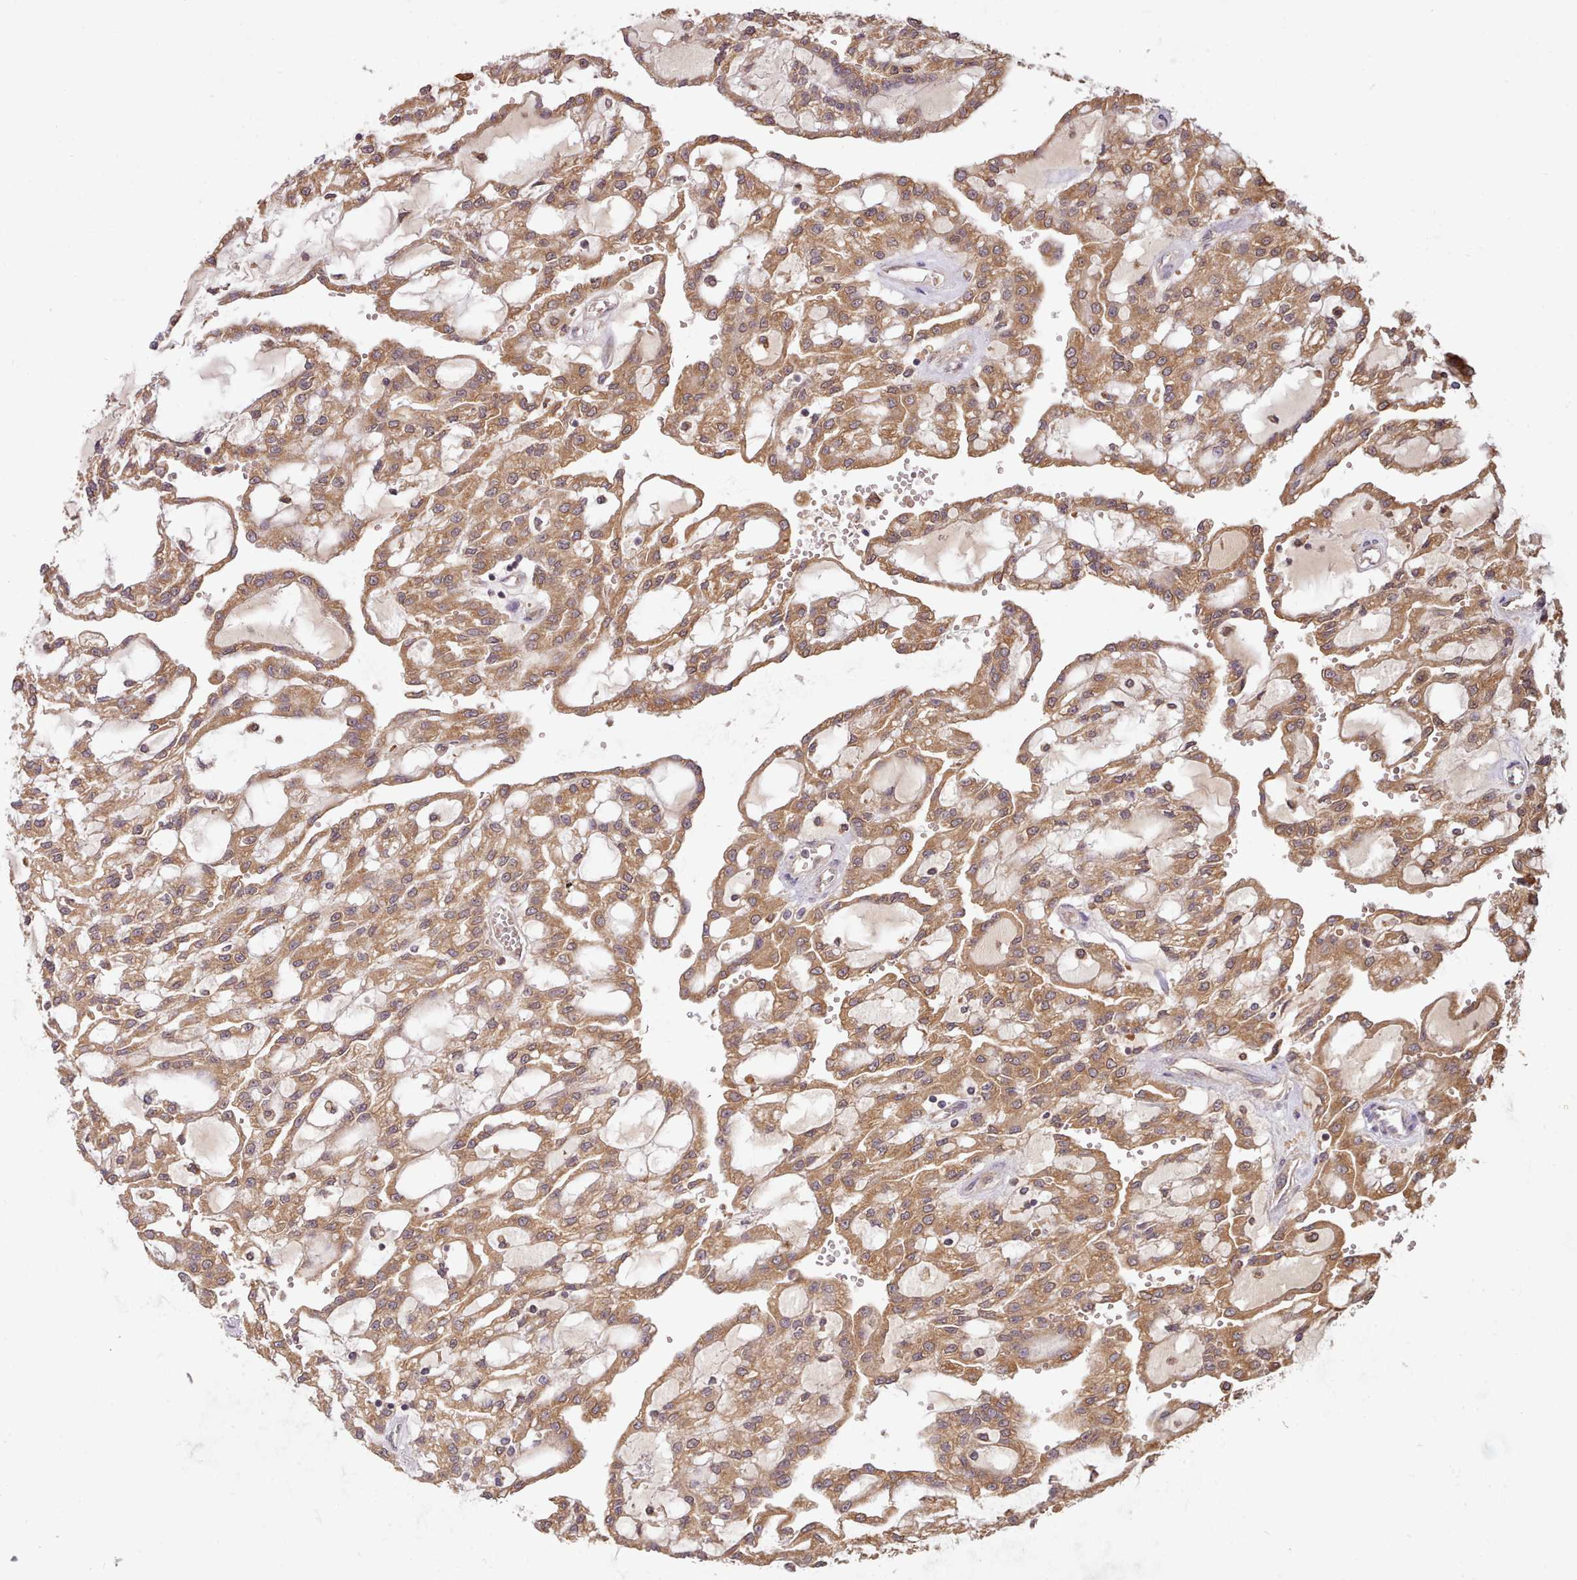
{"staining": {"intensity": "moderate", "quantity": ">75%", "location": "cytoplasmic/membranous"}, "tissue": "renal cancer", "cell_type": "Tumor cells", "image_type": "cancer", "snomed": [{"axis": "morphology", "description": "Adenocarcinoma, NOS"}, {"axis": "topography", "description": "Kidney"}], "caption": "Renal cancer stained for a protein demonstrates moderate cytoplasmic/membranous positivity in tumor cells. The staining was performed using DAB (3,3'-diaminobenzidine), with brown indicating positive protein expression. Nuclei are stained blue with hematoxylin.", "gene": "PIP4P1", "patient": {"sex": "male", "age": 63}}